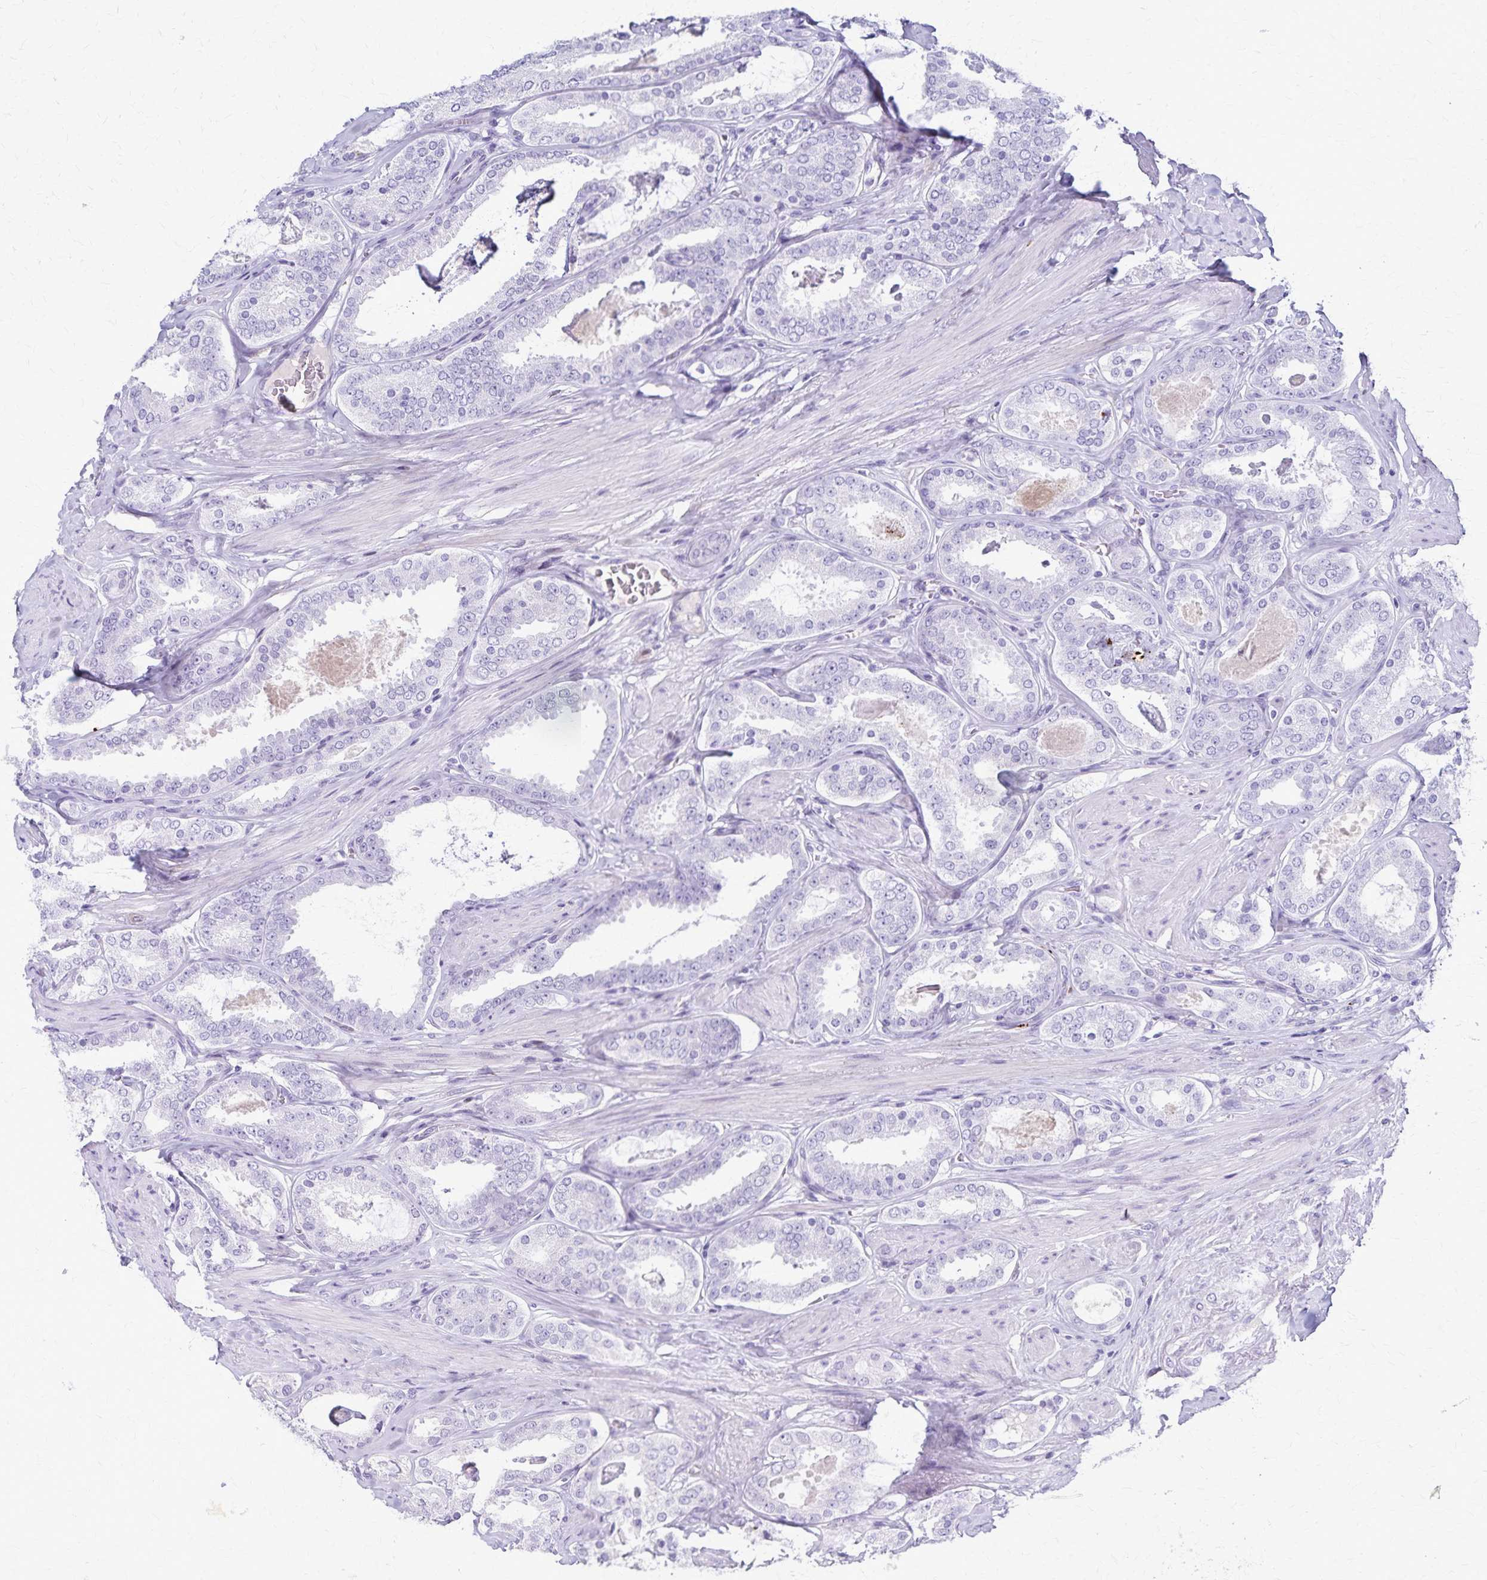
{"staining": {"intensity": "negative", "quantity": "none", "location": "none"}, "tissue": "prostate cancer", "cell_type": "Tumor cells", "image_type": "cancer", "snomed": [{"axis": "morphology", "description": "Adenocarcinoma, High grade"}, {"axis": "topography", "description": "Prostate"}], "caption": "The immunohistochemistry photomicrograph has no significant positivity in tumor cells of prostate cancer (adenocarcinoma (high-grade)) tissue.", "gene": "TMEM60", "patient": {"sex": "male", "age": 63}}